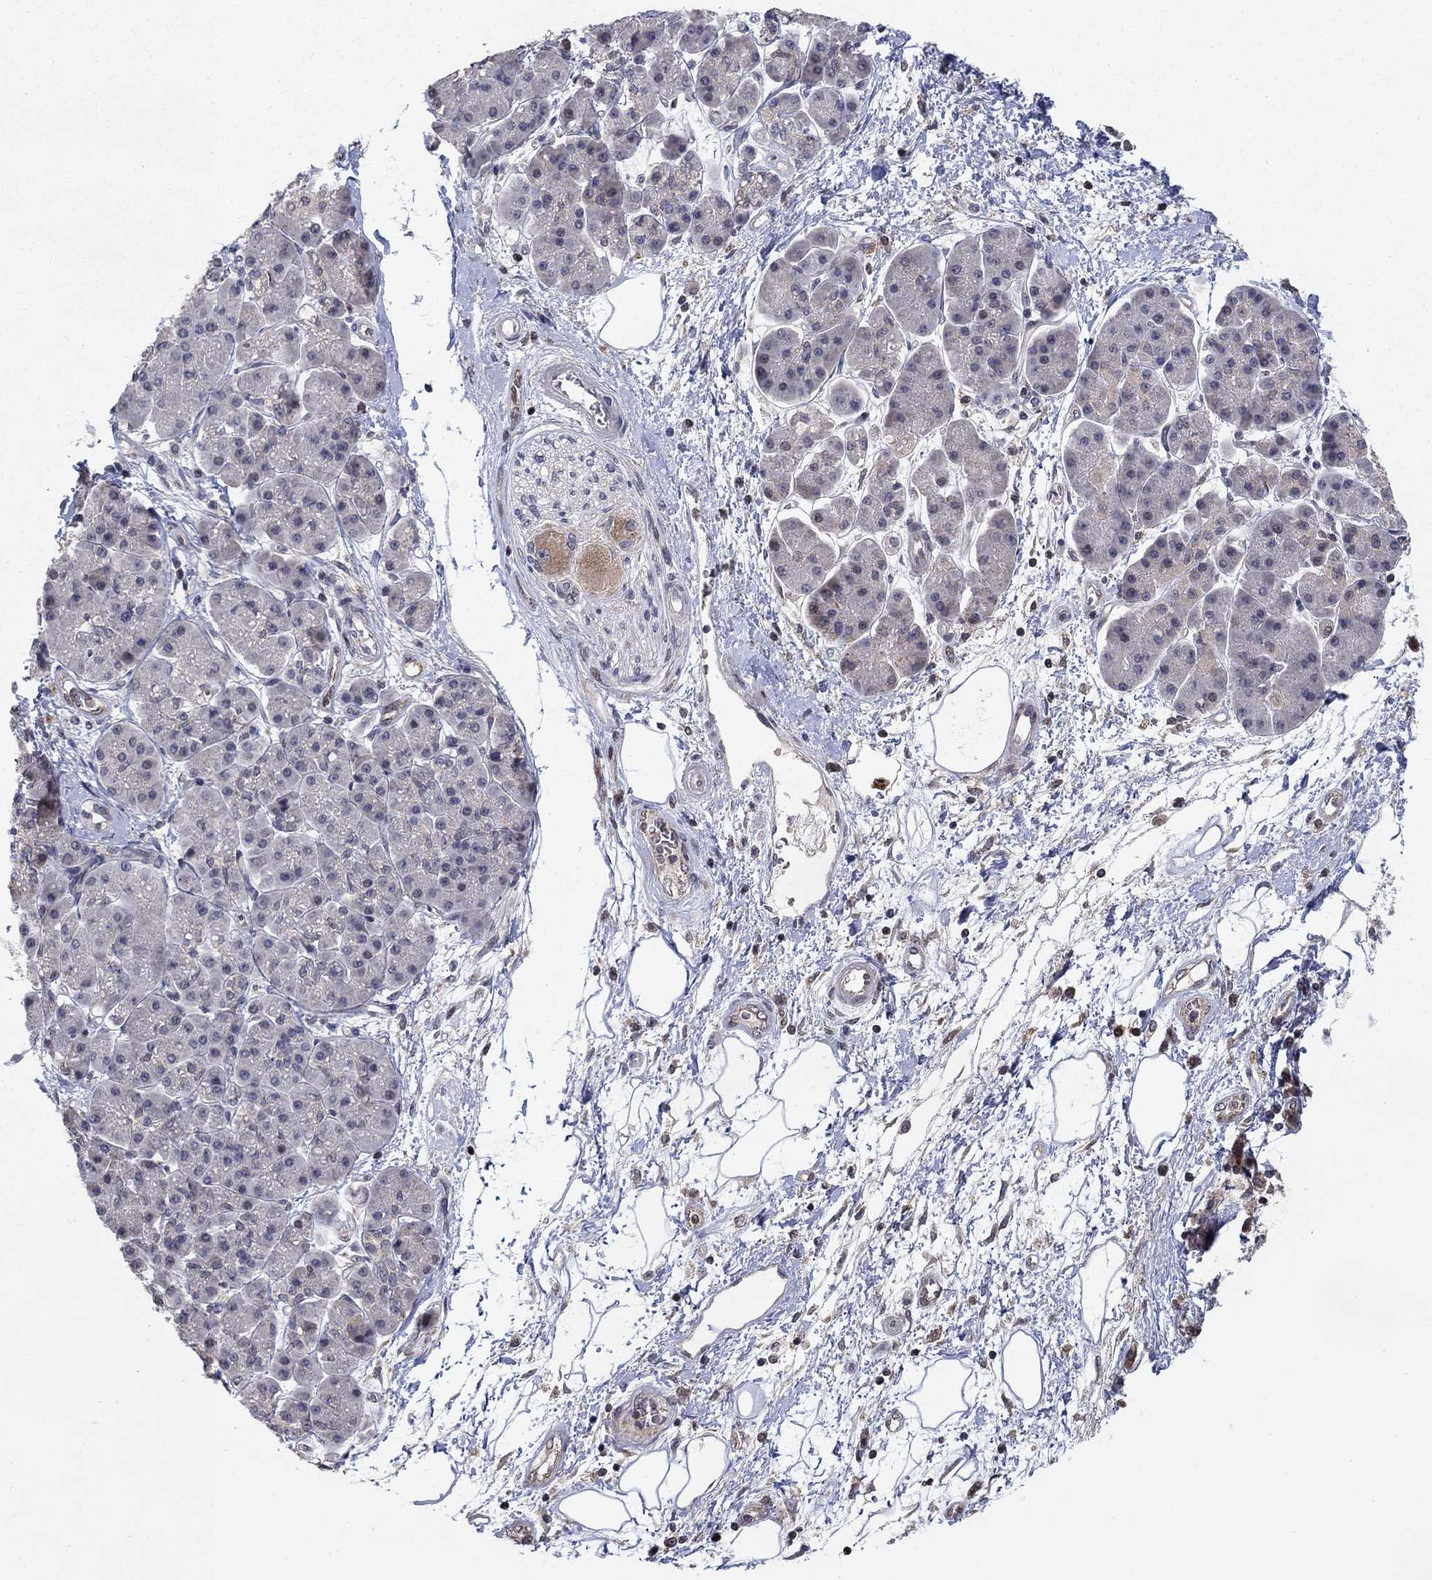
{"staining": {"intensity": "negative", "quantity": "none", "location": "none"}, "tissue": "pancreatic cancer", "cell_type": "Tumor cells", "image_type": "cancer", "snomed": [{"axis": "morphology", "description": "Adenocarcinoma, NOS"}, {"axis": "topography", "description": "Pancreas"}], "caption": "DAB immunohistochemical staining of pancreatic adenocarcinoma demonstrates no significant positivity in tumor cells.", "gene": "LPCAT4", "patient": {"sex": "female", "age": 73}}